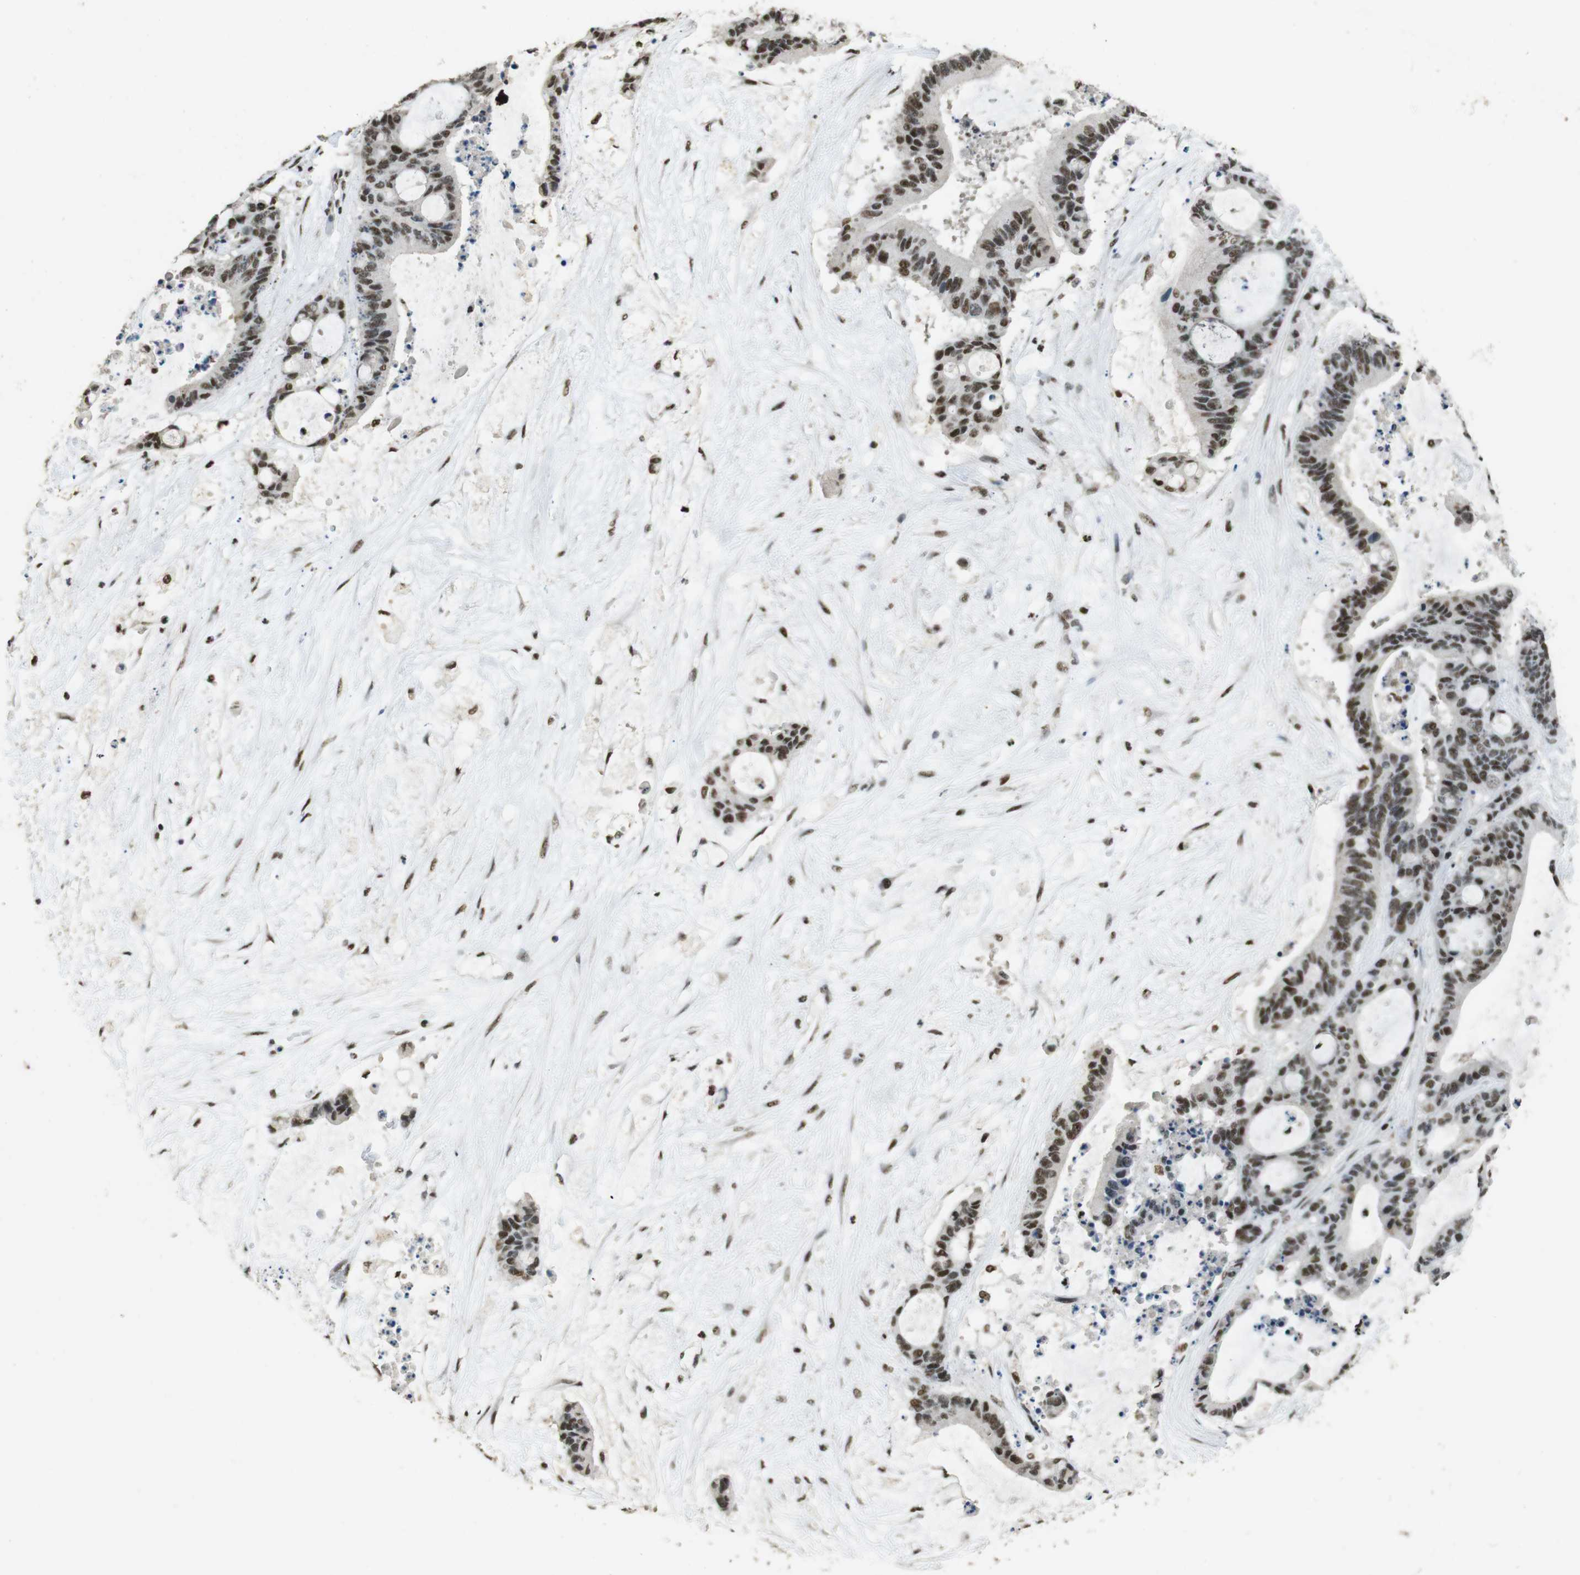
{"staining": {"intensity": "moderate", "quantity": ">75%", "location": "nuclear"}, "tissue": "liver cancer", "cell_type": "Tumor cells", "image_type": "cancer", "snomed": [{"axis": "morphology", "description": "Cholangiocarcinoma"}, {"axis": "topography", "description": "Liver"}], "caption": "Immunohistochemistry (IHC) staining of liver cancer, which exhibits medium levels of moderate nuclear positivity in about >75% of tumor cells indicating moderate nuclear protein expression. The staining was performed using DAB (3,3'-diaminobenzidine) (brown) for protein detection and nuclei were counterstained in hematoxylin (blue).", "gene": "CSNK2B", "patient": {"sex": "female", "age": 73}}